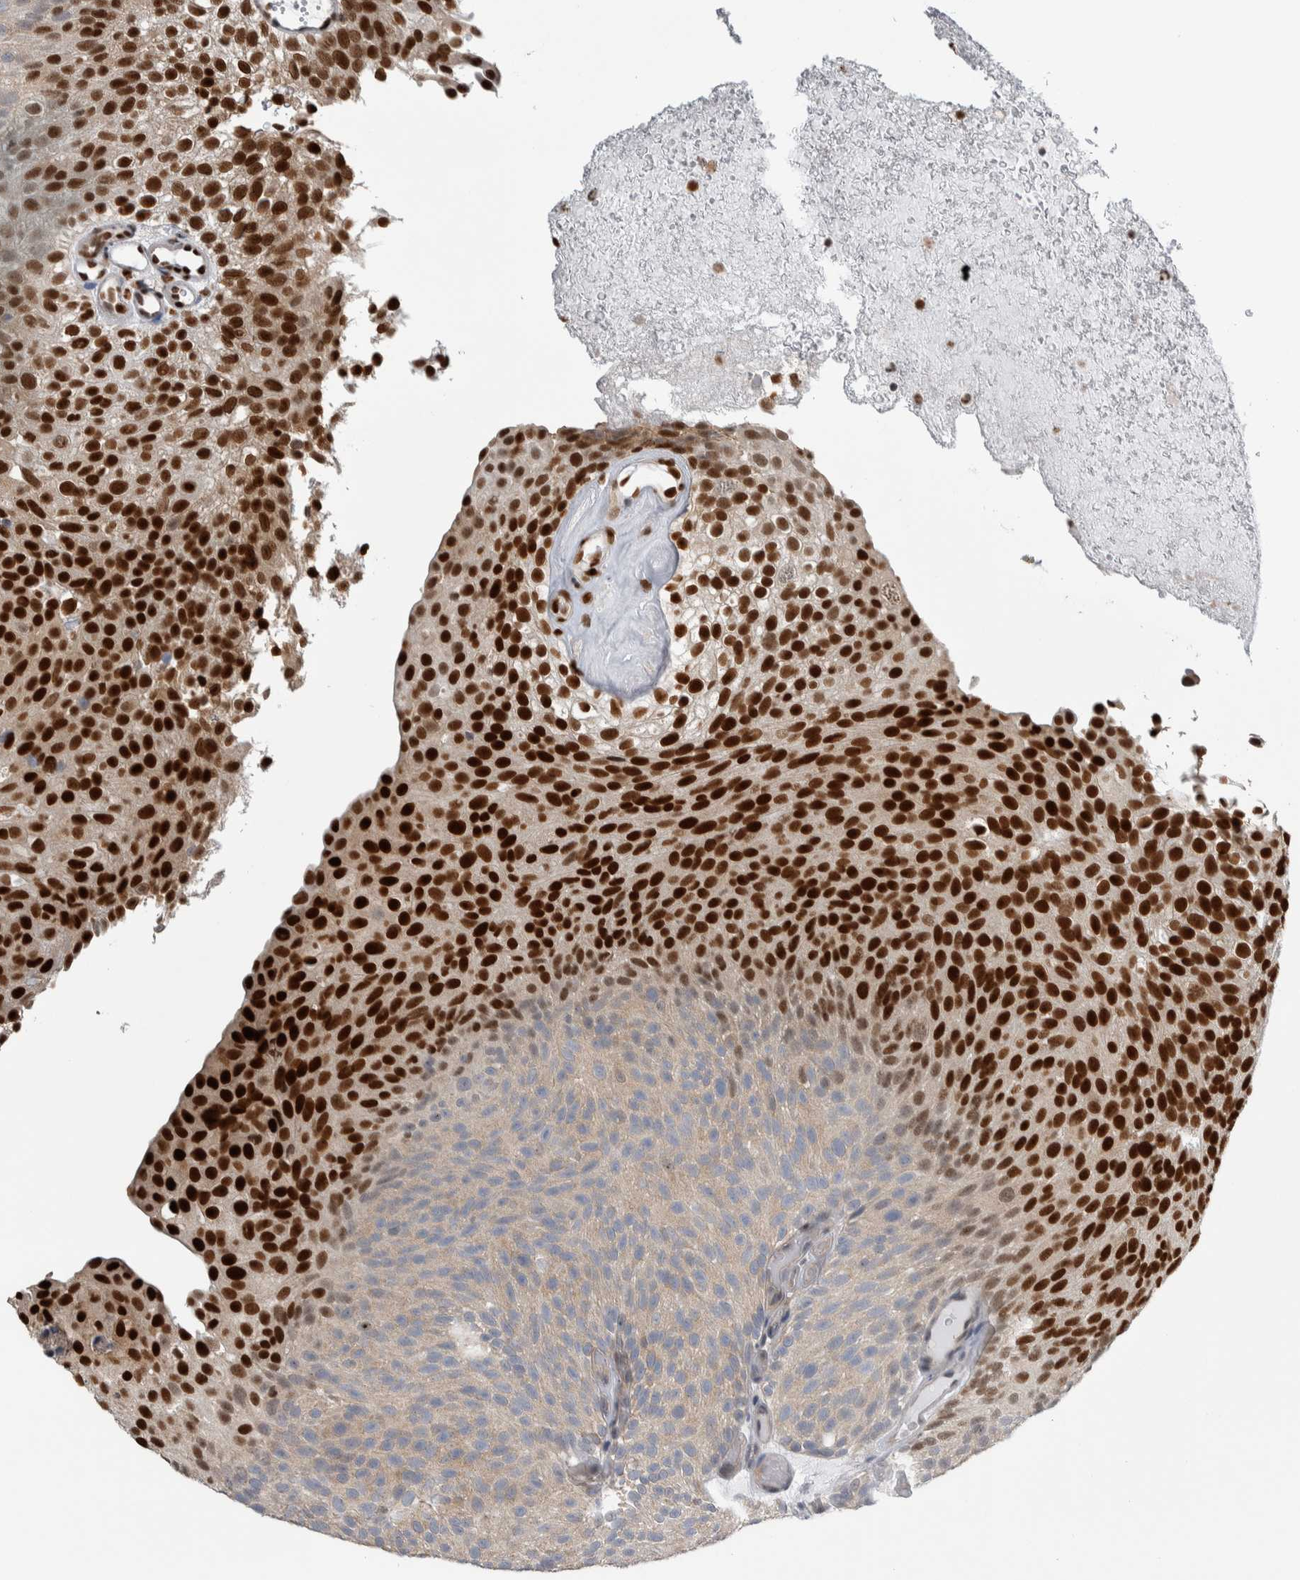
{"staining": {"intensity": "strong", "quantity": "25%-75%", "location": "cytoplasmic/membranous,nuclear"}, "tissue": "urothelial cancer", "cell_type": "Tumor cells", "image_type": "cancer", "snomed": [{"axis": "morphology", "description": "Urothelial carcinoma, Low grade"}, {"axis": "topography", "description": "Urinary bladder"}], "caption": "Urothelial cancer was stained to show a protein in brown. There is high levels of strong cytoplasmic/membranous and nuclear expression in about 25%-75% of tumor cells.", "gene": "TAX1BP1", "patient": {"sex": "male", "age": 78}}